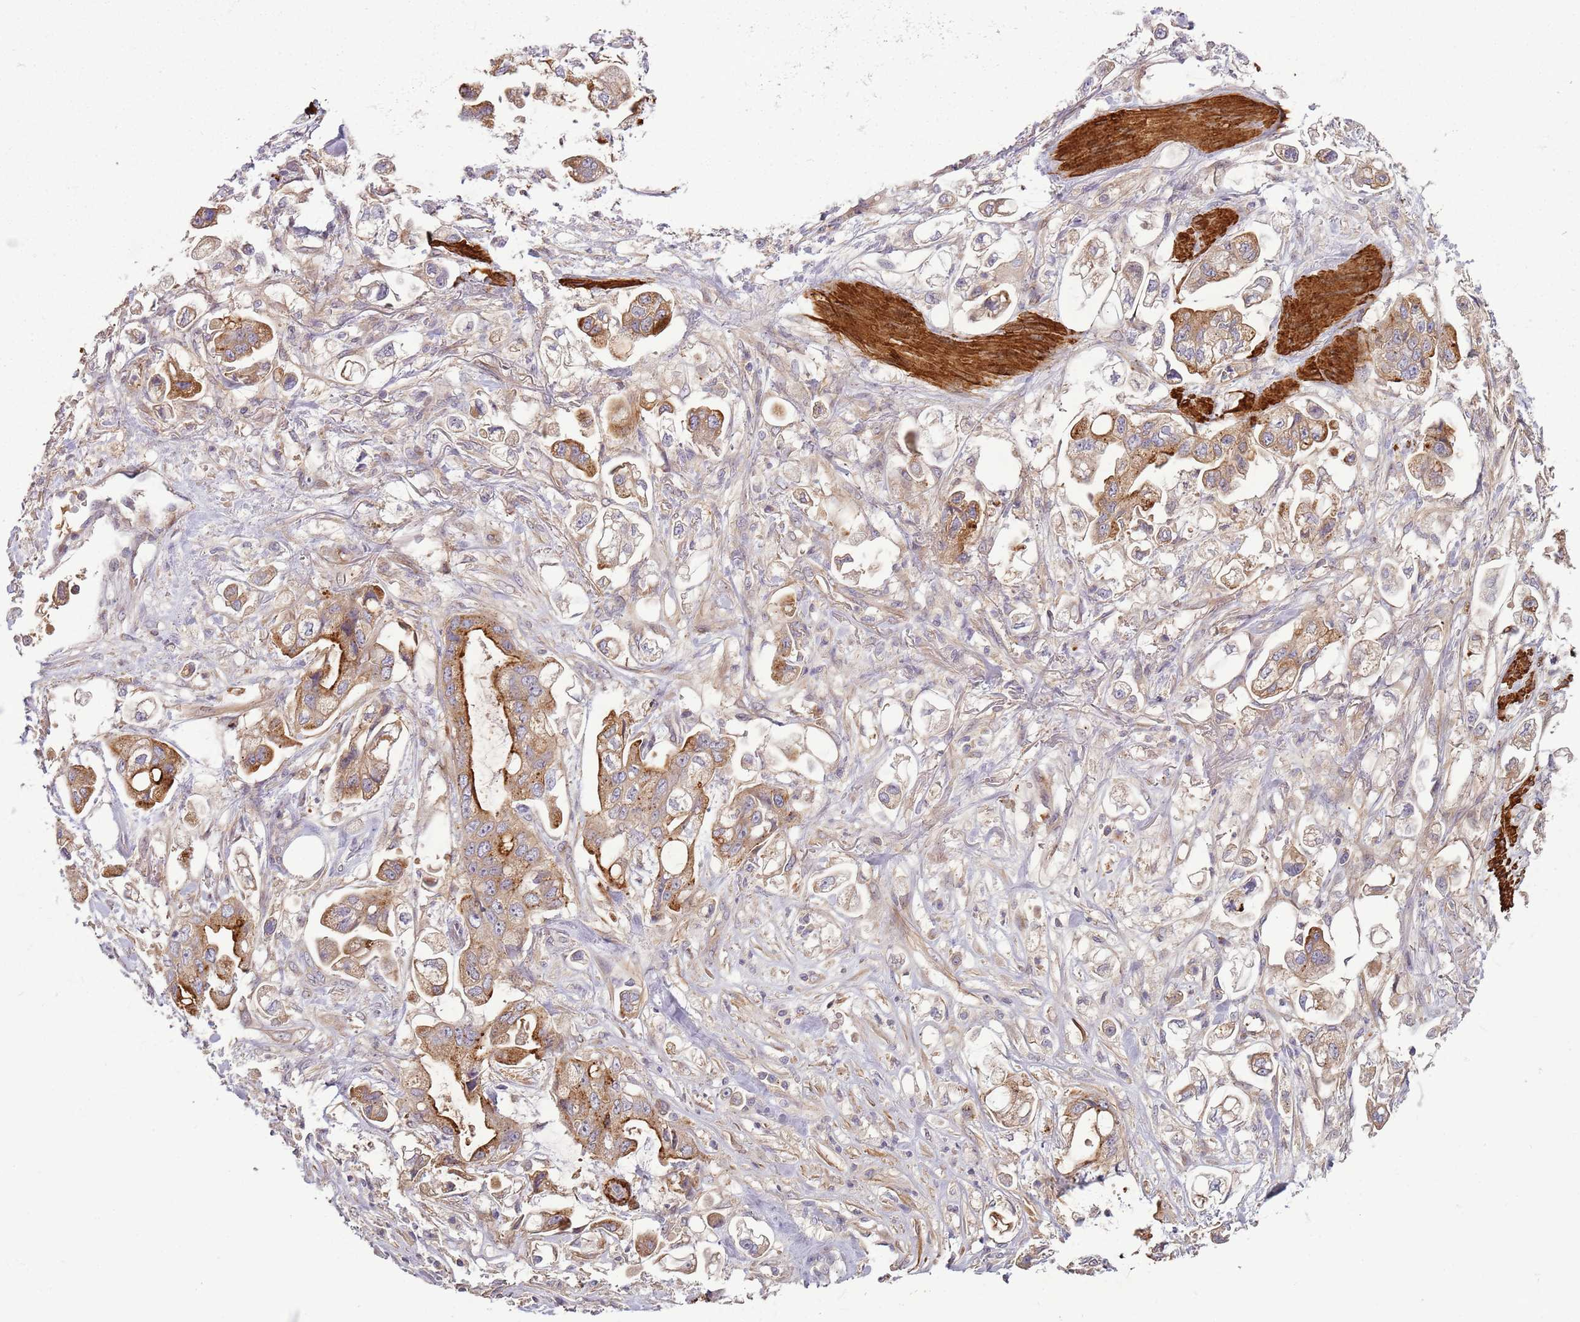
{"staining": {"intensity": "moderate", "quantity": ">75%", "location": "cytoplasmic/membranous"}, "tissue": "stomach cancer", "cell_type": "Tumor cells", "image_type": "cancer", "snomed": [{"axis": "morphology", "description": "Adenocarcinoma, NOS"}, {"axis": "topography", "description": "Stomach"}], "caption": "Stomach cancer tissue demonstrates moderate cytoplasmic/membranous positivity in approximately >75% of tumor cells (Stains: DAB in brown, nuclei in blue, Microscopy: brightfield microscopy at high magnification).", "gene": "RNF128", "patient": {"sex": "male", "age": 62}}